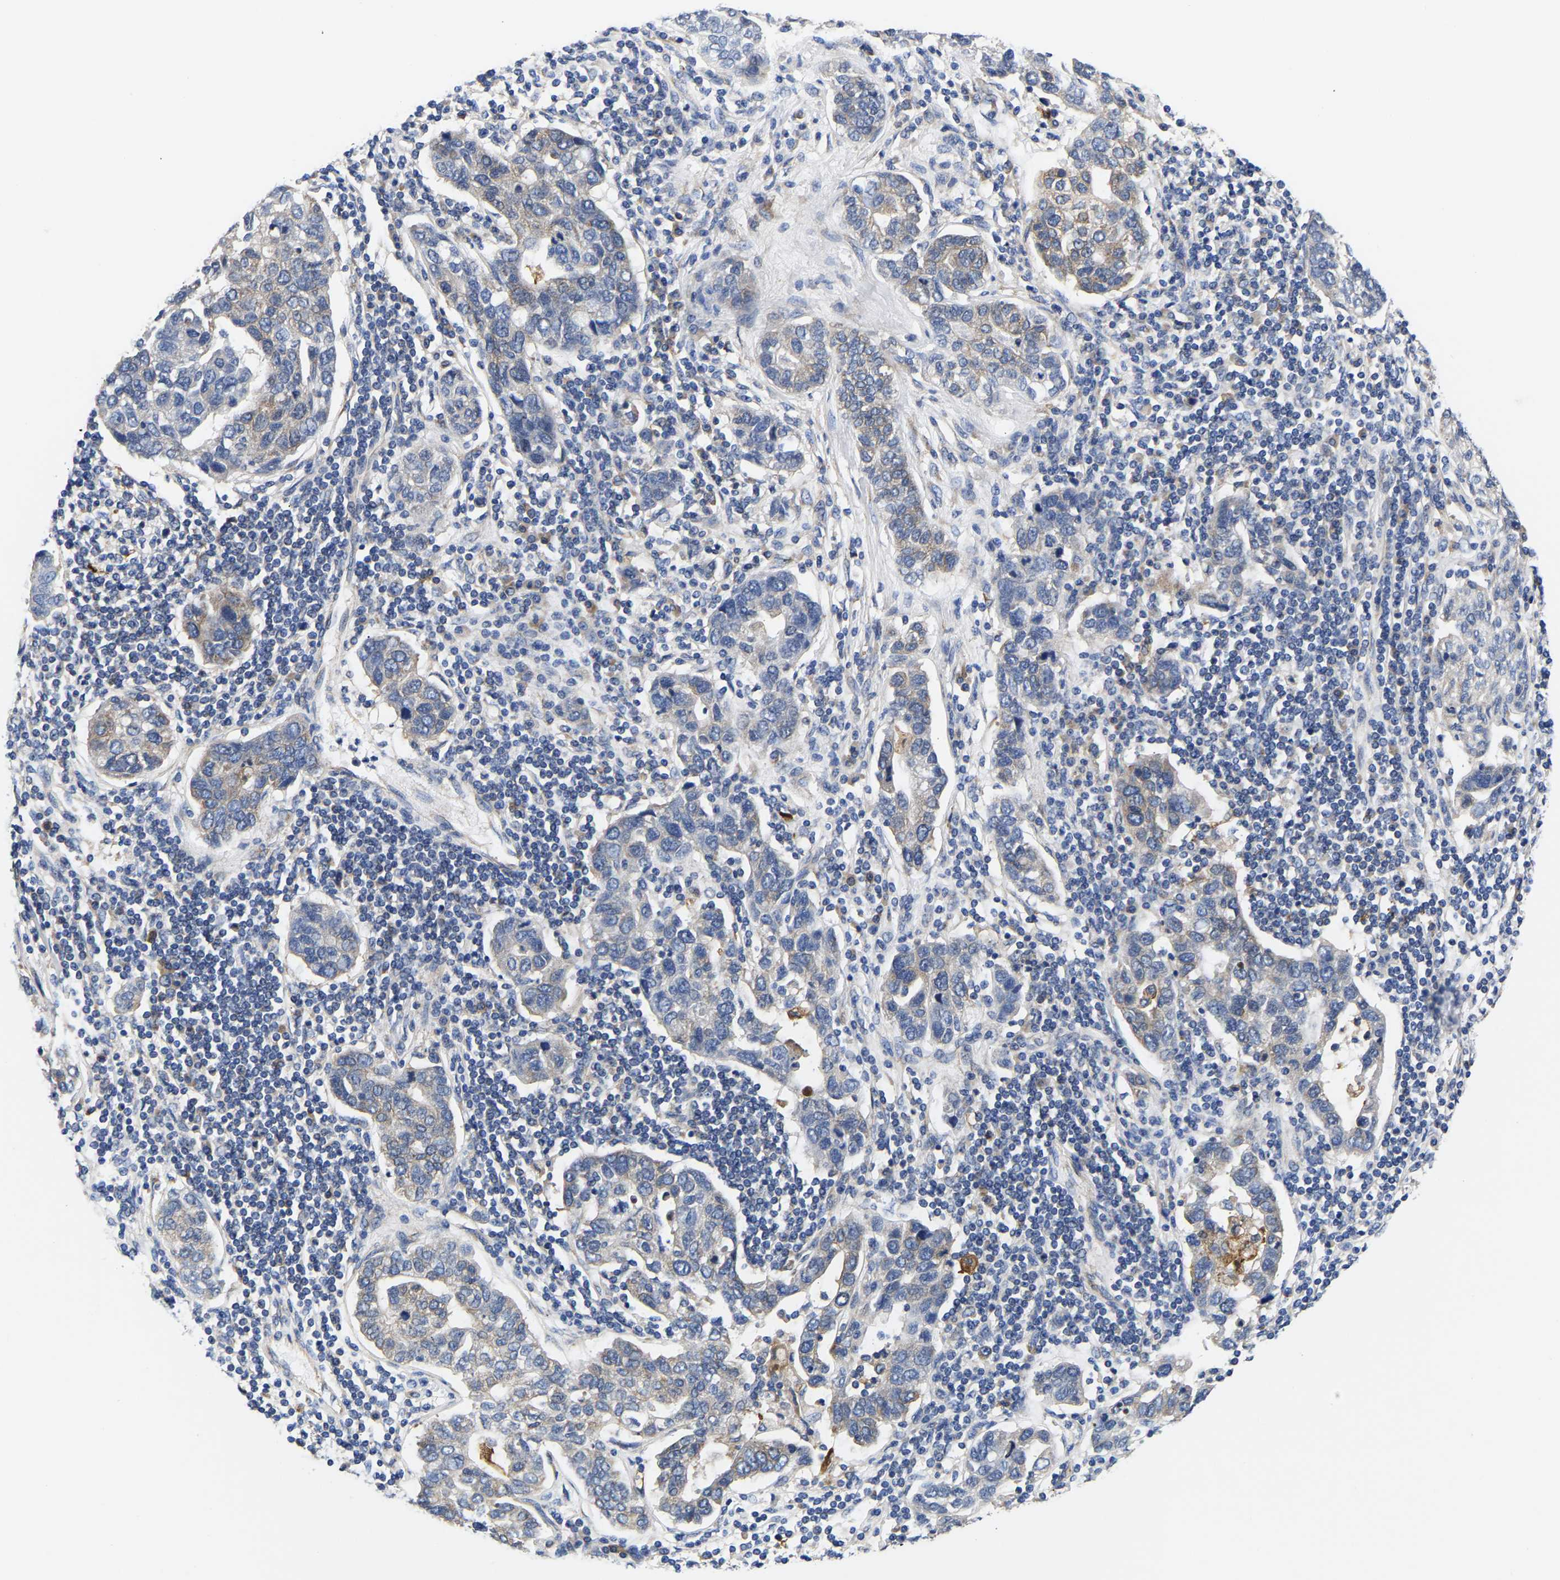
{"staining": {"intensity": "weak", "quantity": "<25%", "location": "cytoplasmic/membranous"}, "tissue": "pancreatic cancer", "cell_type": "Tumor cells", "image_type": "cancer", "snomed": [{"axis": "morphology", "description": "Adenocarcinoma, NOS"}, {"axis": "topography", "description": "Pancreas"}], "caption": "Tumor cells are negative for protein expression in human pancreatic cancer (adenocarcinoma). (DAB immunohistochemistry with hematoxylin counter stain).", "gene": "CCDC6", "patient": {"sex": "female", "age": 61}}